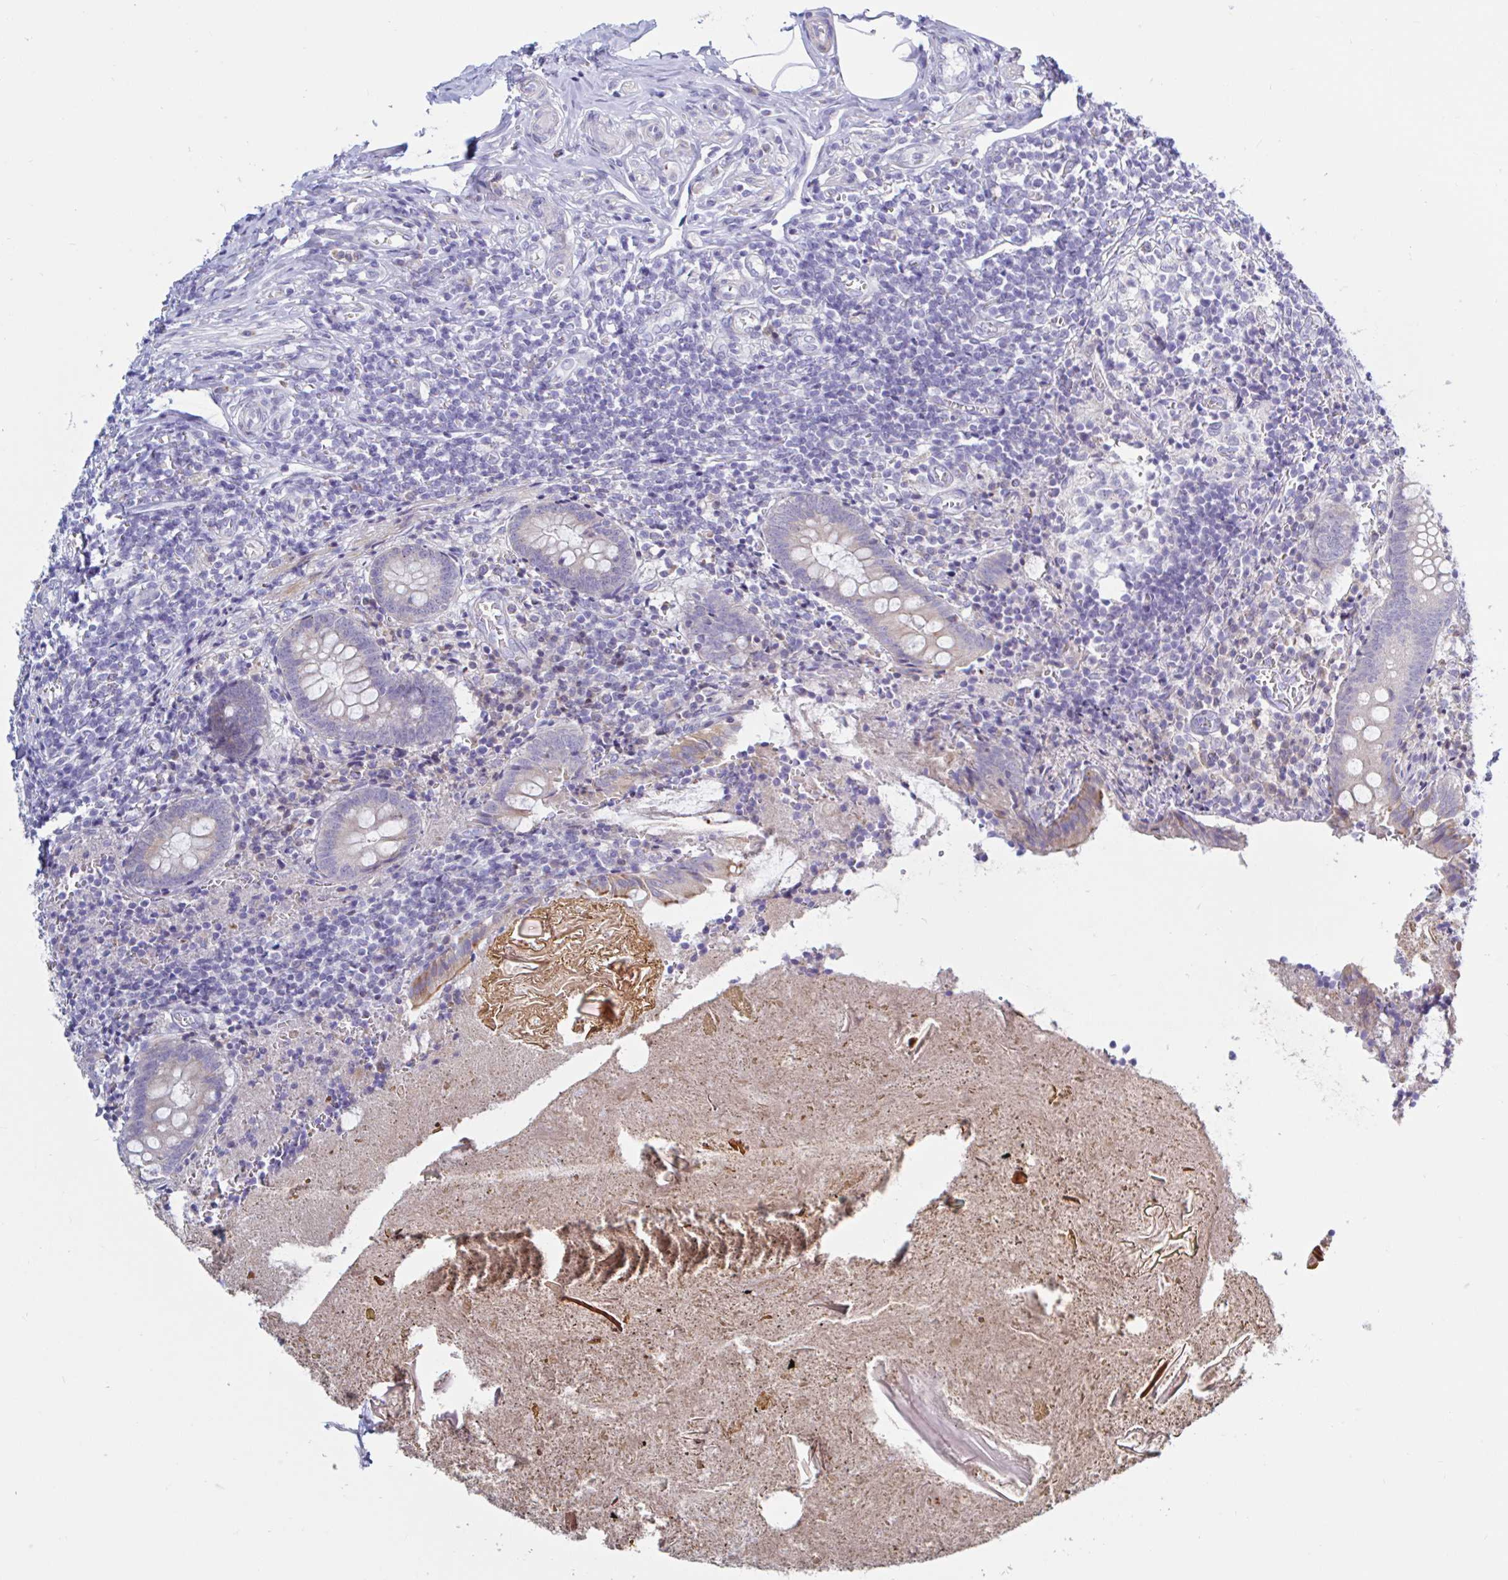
{"staining": {"intensity": "moderate", "quantity": "<25%", "location": "cytoplasmic/membranous"}, "tissue": "appendix", "cell_type": "Glandular cells", "image_type": "normal", "snomed": [{"axis": "morphology", "description": "Normal tissue, NOS"}, {"axis": "topography", "description": "Appendix"}], "caption": "IHC histopathology image of unremarkable appendix: appendix stained using immunohistochemistry (IHC) shows low levels of moderate protein expression localized specifically in the cytoplasmic/membranous of glandular cells, appearing as a cytoplasmic/membranous brown color.", "gene": "ENSG00000271254", "patient": {"sex": "female", "age": 17}}